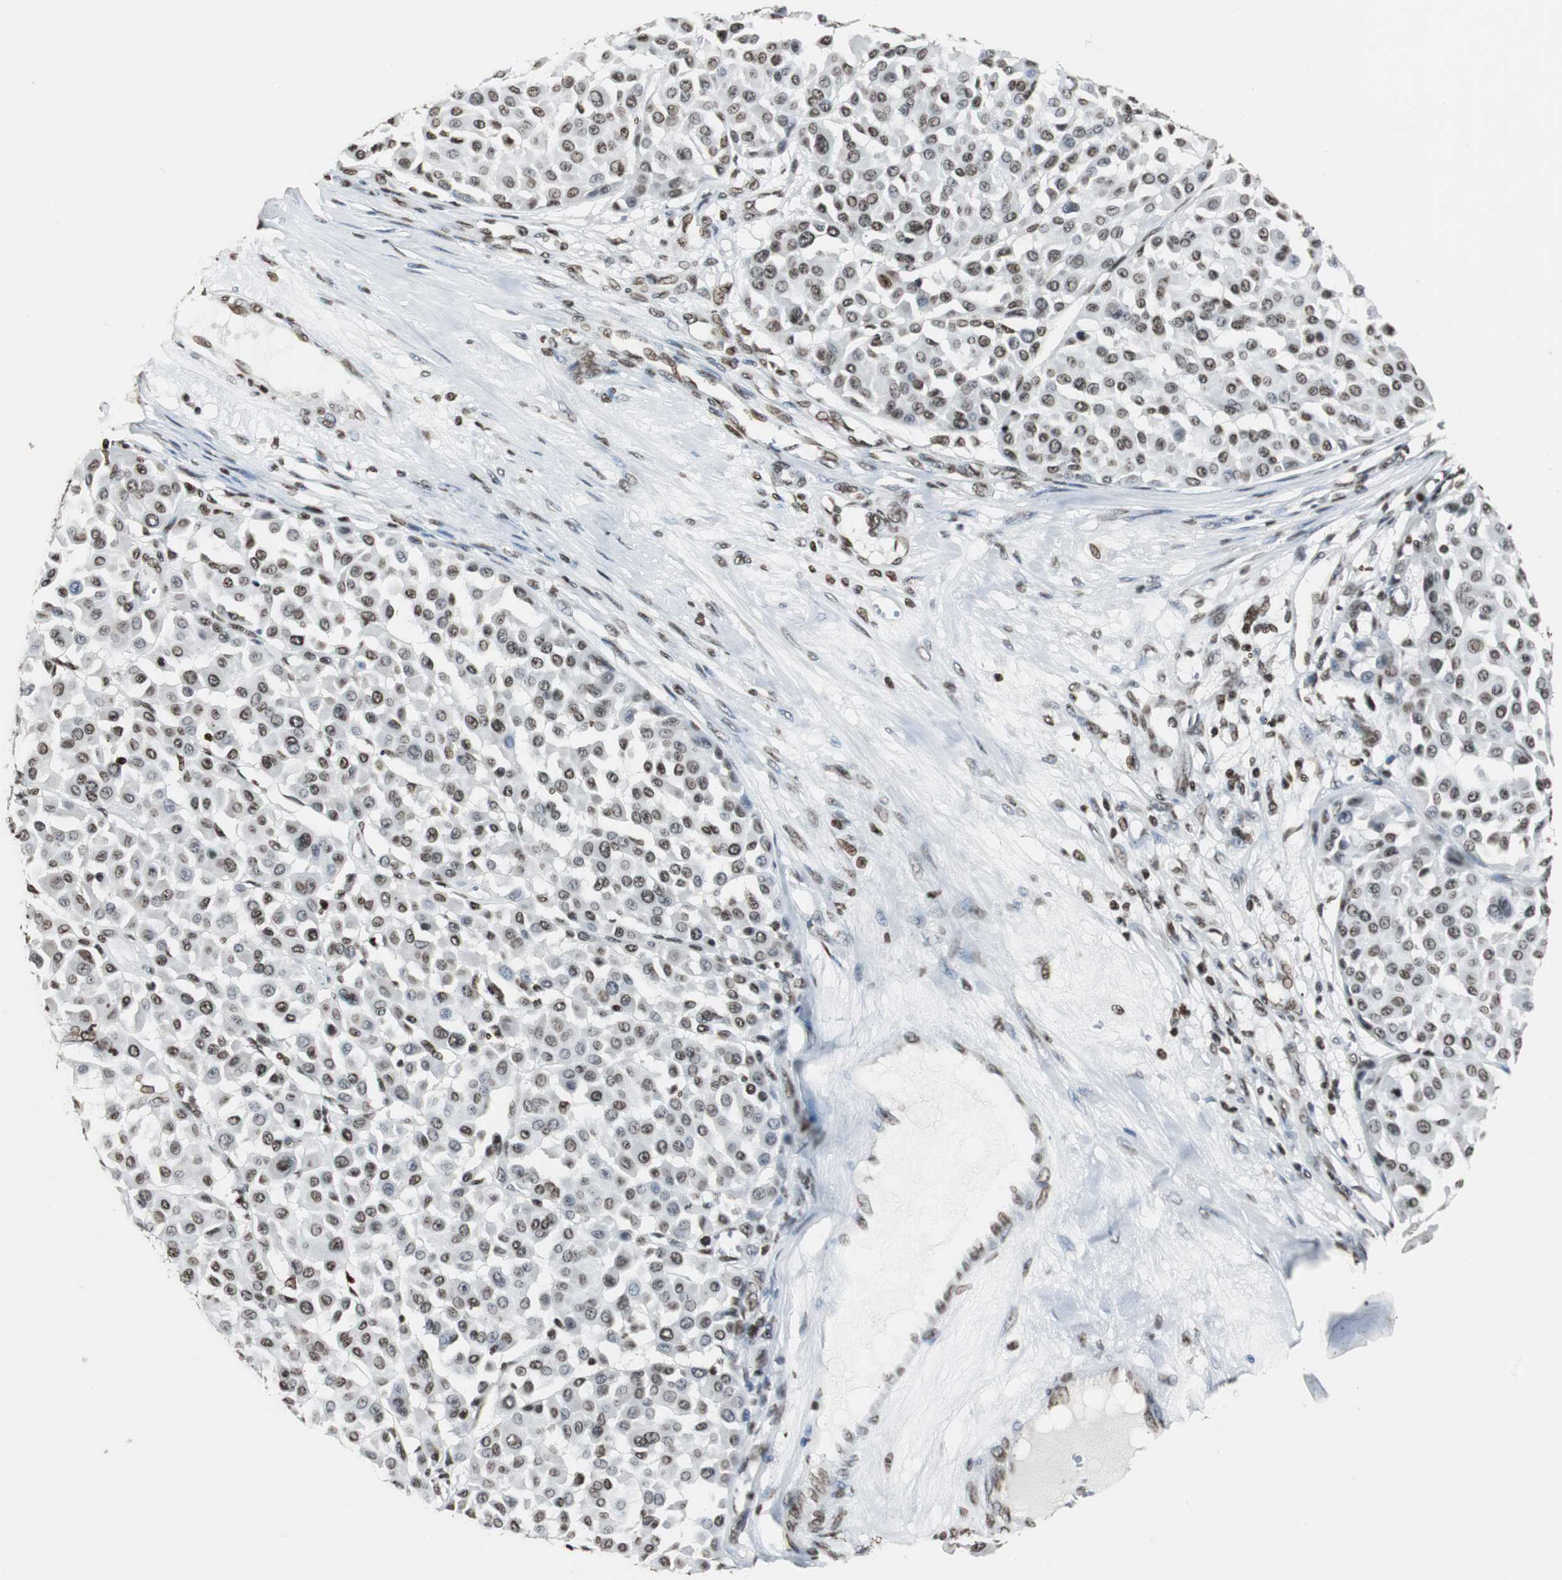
{"staining": {"intensity": "strong", "quantity": ">75%", "location": "nuclear"}, "tissue": "melanoma", "cell_type": "Tumor cells", "image_type": "cancer", "snomed": [{"axis": "morphology", "description": "Malignant melanoma, Metastatic site"}, {"axis": "topography", "description": "Soft tissue"}], "caption": "A brown stain labels strong nuclear expression of a protein in human malignant melanoma (metastatic site) tumor cells. (DAB (3,3'-diaminobenzidine) IHC, brown staining for protein, blue staining for nuclei).", "gene": "PAXIP1", "patient": {"sex": "male", "age": 41}}